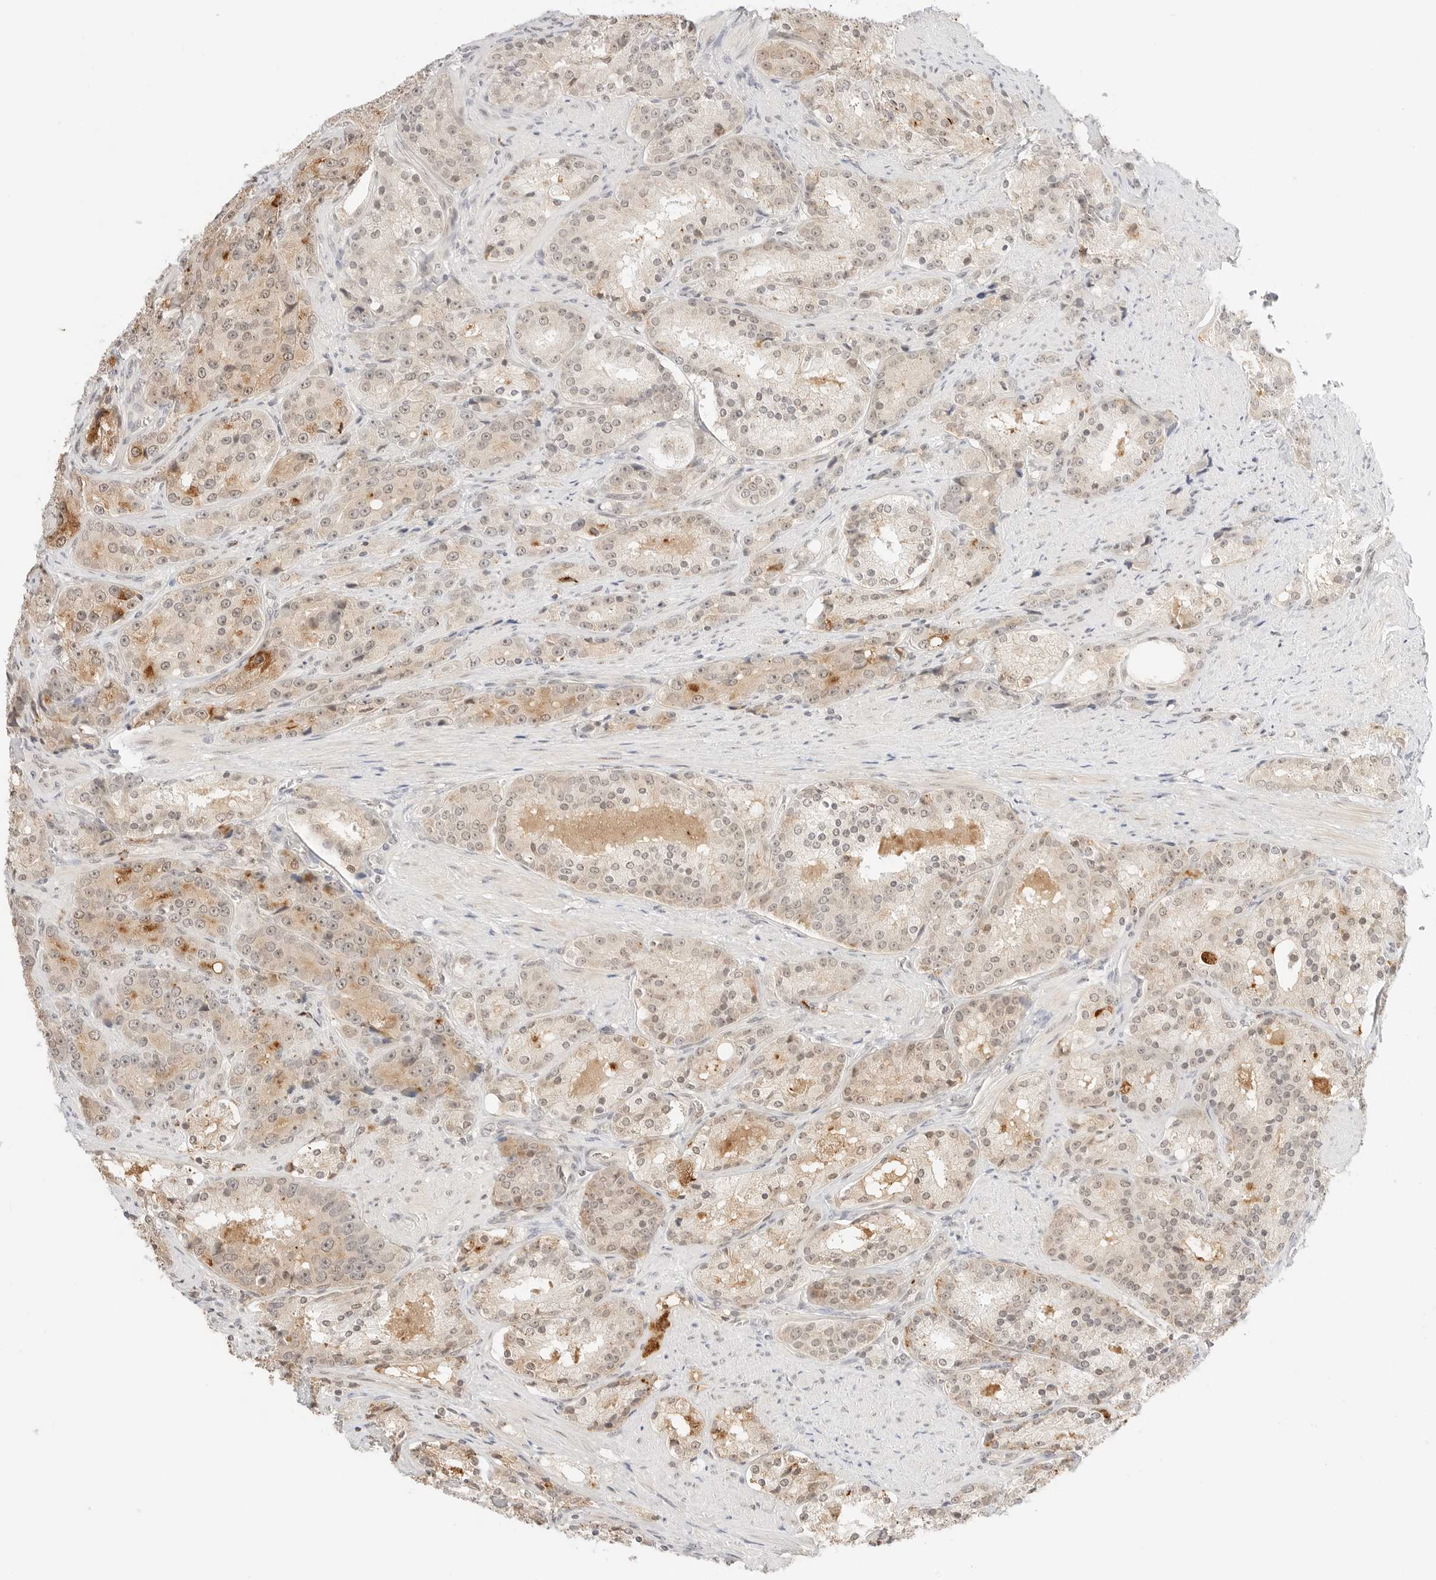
{"staining": {"intensity": "weak", "quantity": "25%-75%", "location": "cytoplasmic/membranous,nuclear"}, "tissue": "prostate cancer", "cell_type": "Tumor cells", "image_type": "cancer", "snomed": [{"axis": "morphology", "description": "Adenocarcinoma, High grade"}, {"axis": "topography", "description": "Prostate"}], "caption": "Human prostate cancer (high-grade adenocarcinoma) stained with a protein marker shows weak staining in tumor cells.", "gene": "RPS6KL1", "patient": {"sex": "male", "age": 60}}